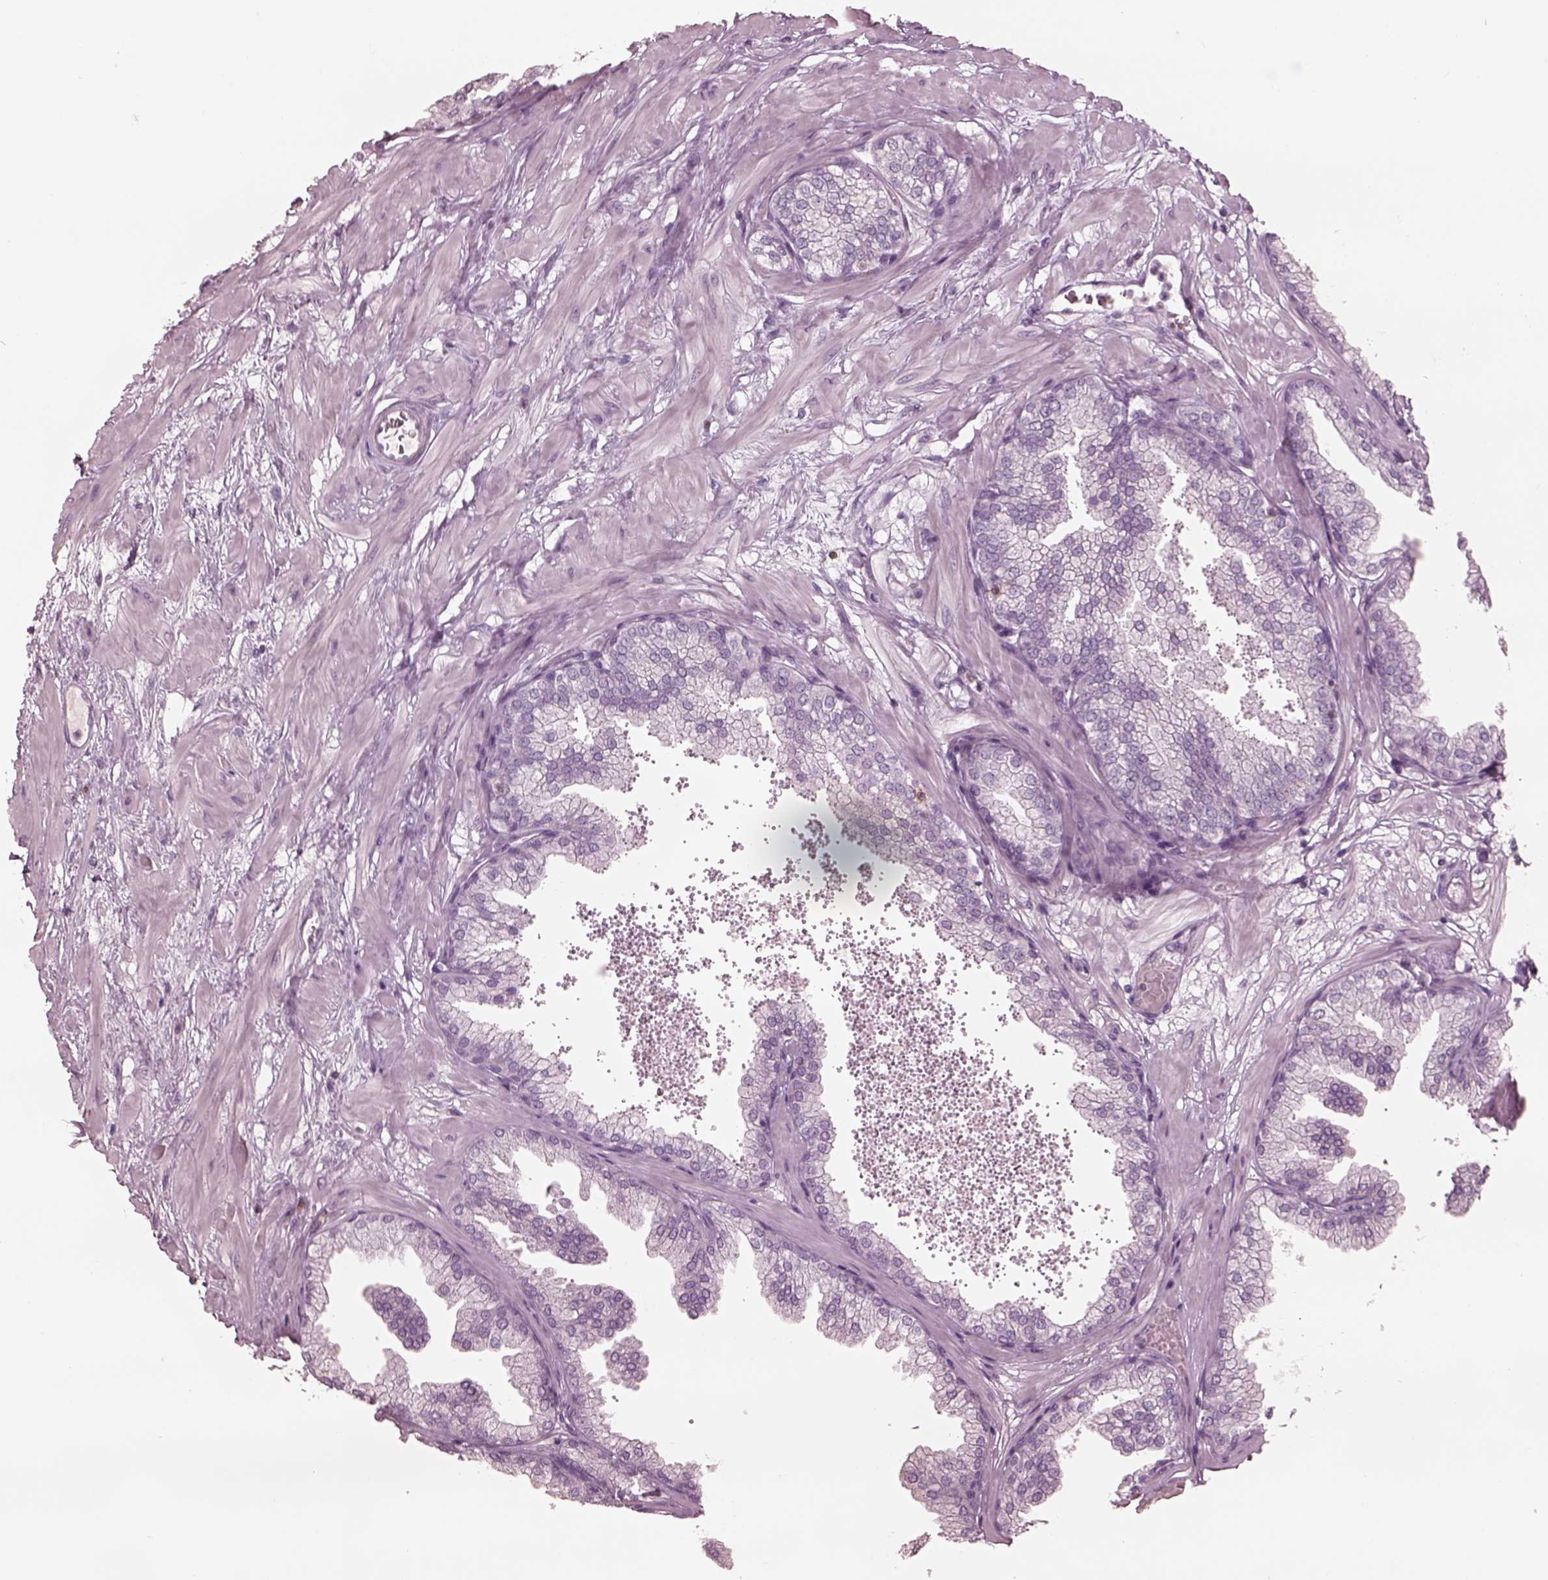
{"staining": {"intensity": "negative", "quantity": "none", "location": "none"}, "tissue": "prostate", "cell_type": "Glandular cells", "image_type": "normal", "snomed": [{"axis": "morphology", "description": "Normal tissue, NOS"}, {"axis": "topography", "description": "Prostate"}], "caption": "A histopathology image of human prostate is negative for staining in glandular cells. Brightfield microscopy of immunohistochemistry stained with DAB (3,3'-diaminobenzidine) (brown) and hematoxylin (blue), captured at high magnification.", "gene": "PDCD1", "patient": {"sex": "male", "age": 37}}